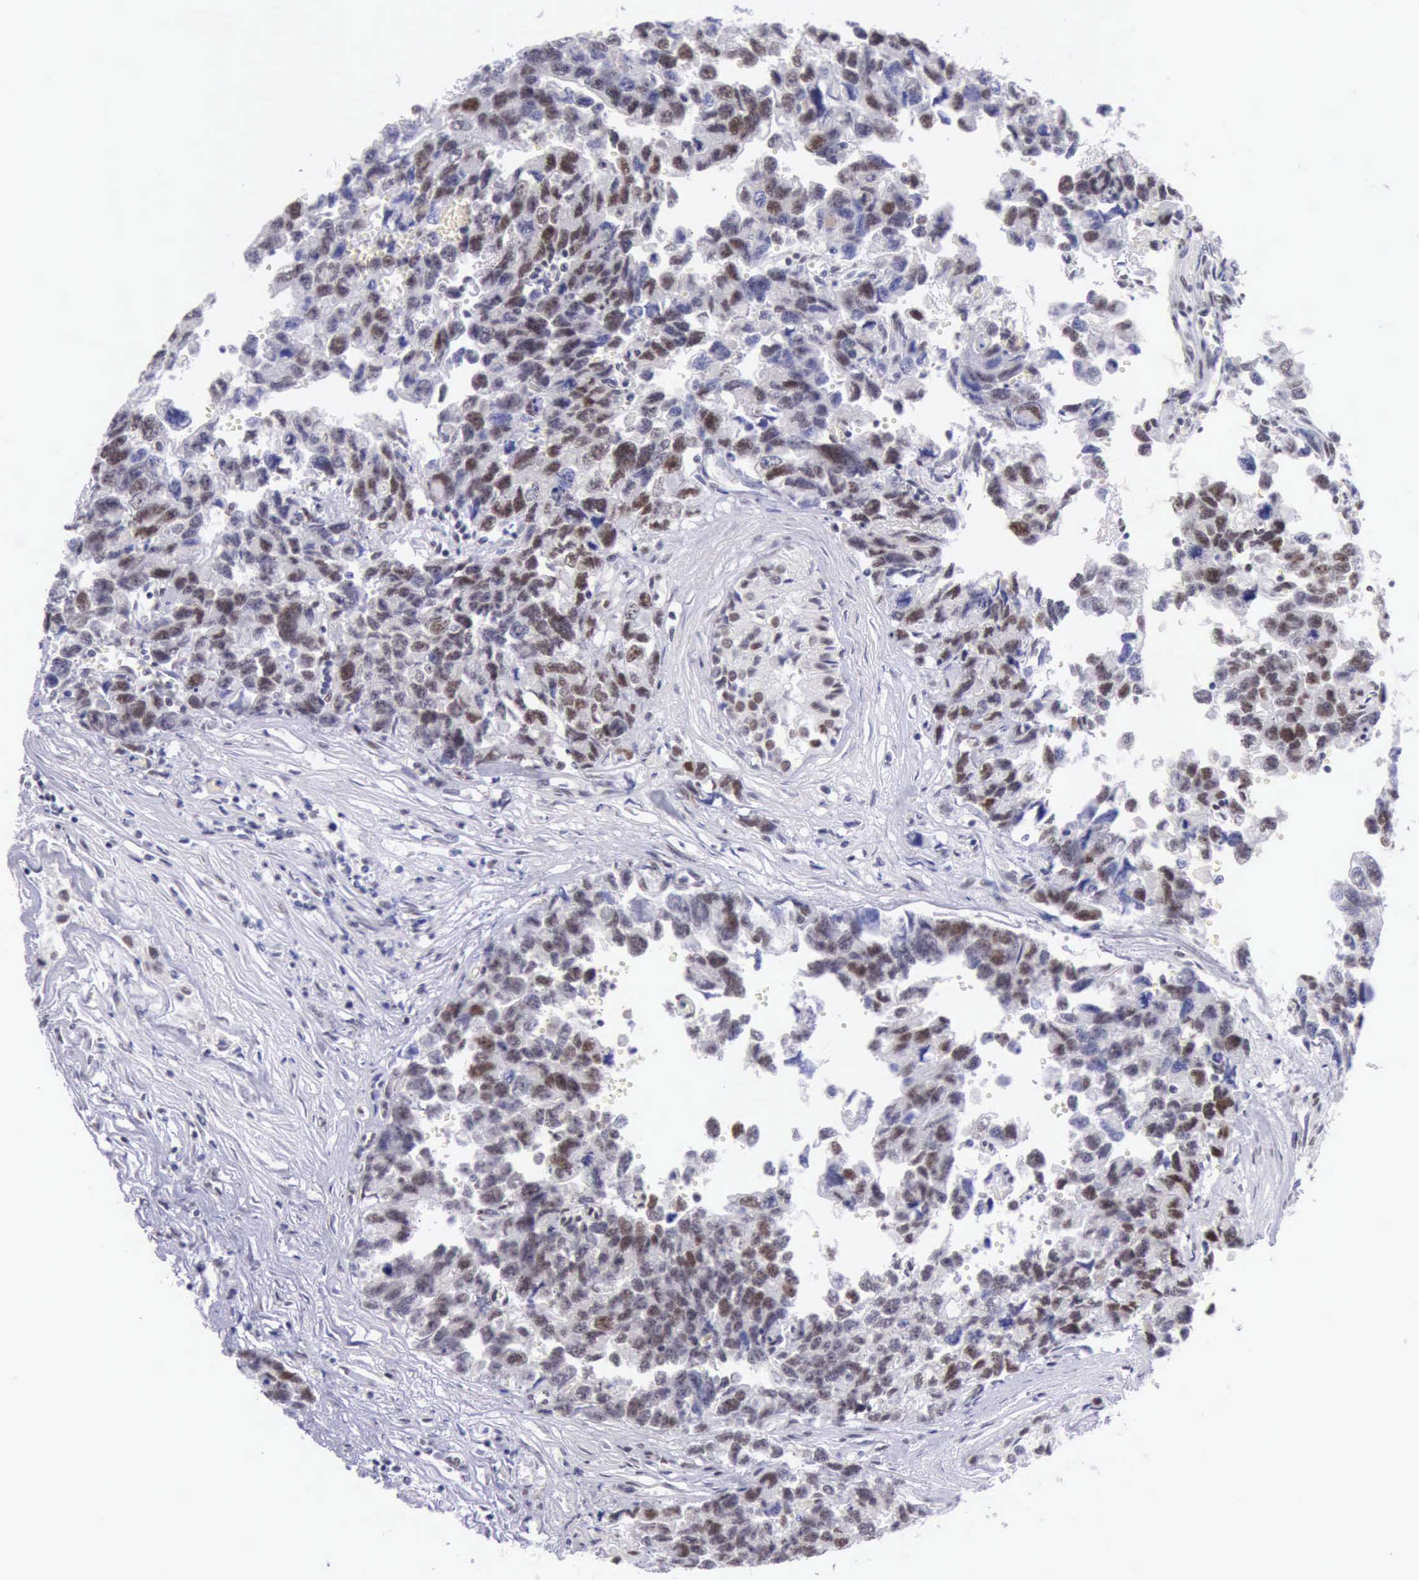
{"staining": {"intensity": "weak", "quantity": "25%-75%", "location": "nuclear"}, "tissue": "testis cancer", "cell_type": "Tumor cells", "image_type": "cancer", "snomed": [{"axis": "morphology", "description": "Carcinoma, Embryonal, NOS"}, {"axis": "topography", "description": "Testis"}], "caption": "Tumor cells reveal low levels of weak nuclear positivity in about 25%-75% of cells in testis cancer.", "gene": "EP300", "patient": {"sex": "male", "age": 31}}